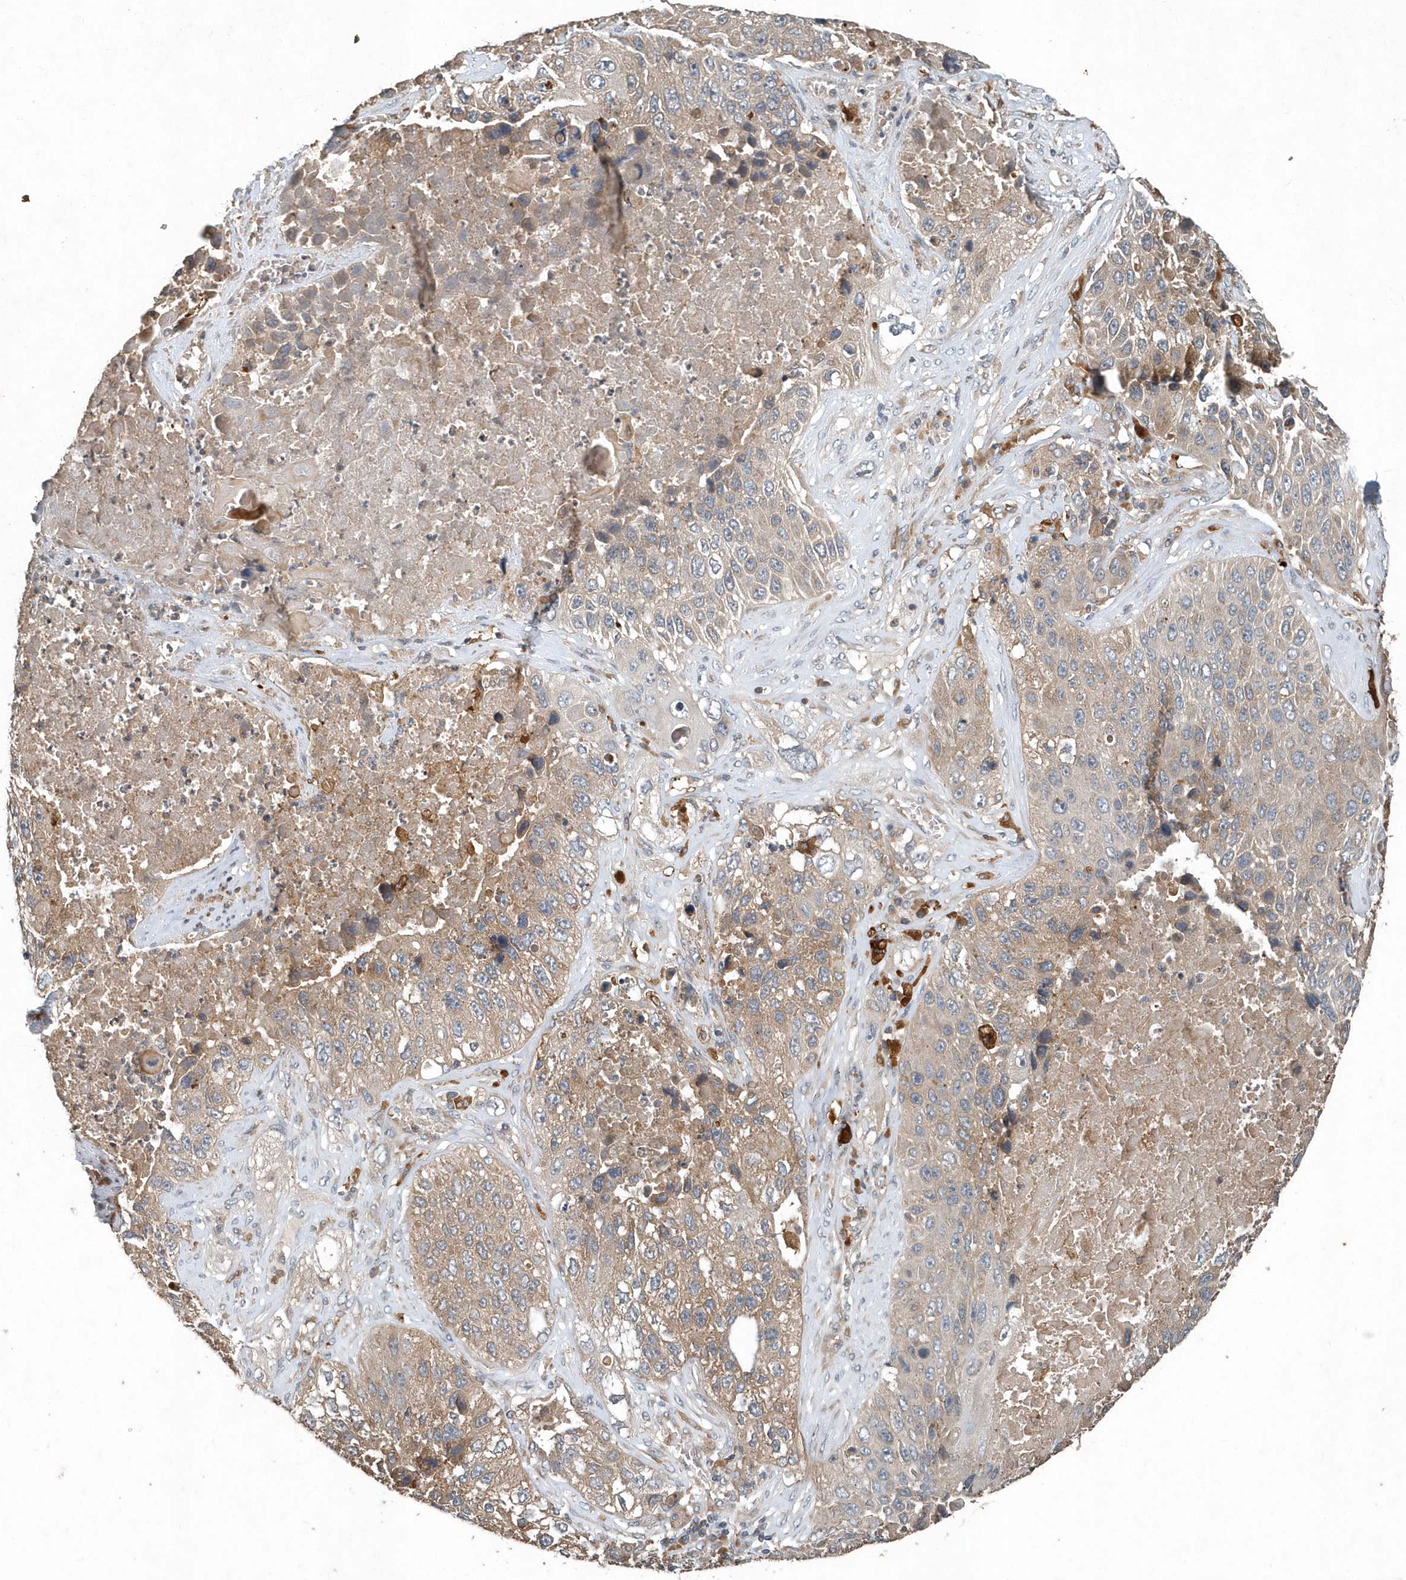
{"staining": {"intensity": "moderate", "quantity": "25%-75%", "location": "cytoplasmic/membranous"}, "tissue": "lung cancer", "cell_type": "Tumor cells", "image_type": "cancer", "snomed": [{"axis": "morphology", "description": "Squamous cell carcinoma, NOS"}, {"axis": "topography", "description": "Lung"}], "caption": "Immunohistochemistry of lung cancer (squamous cell carcinoma) reveals medium levels of moderate cytoplasmic/membranous positivity in approximately 25%-75% of tumor cells.", "gene": "SCFD2", "patient": {"sex": "male", "age": 61}}